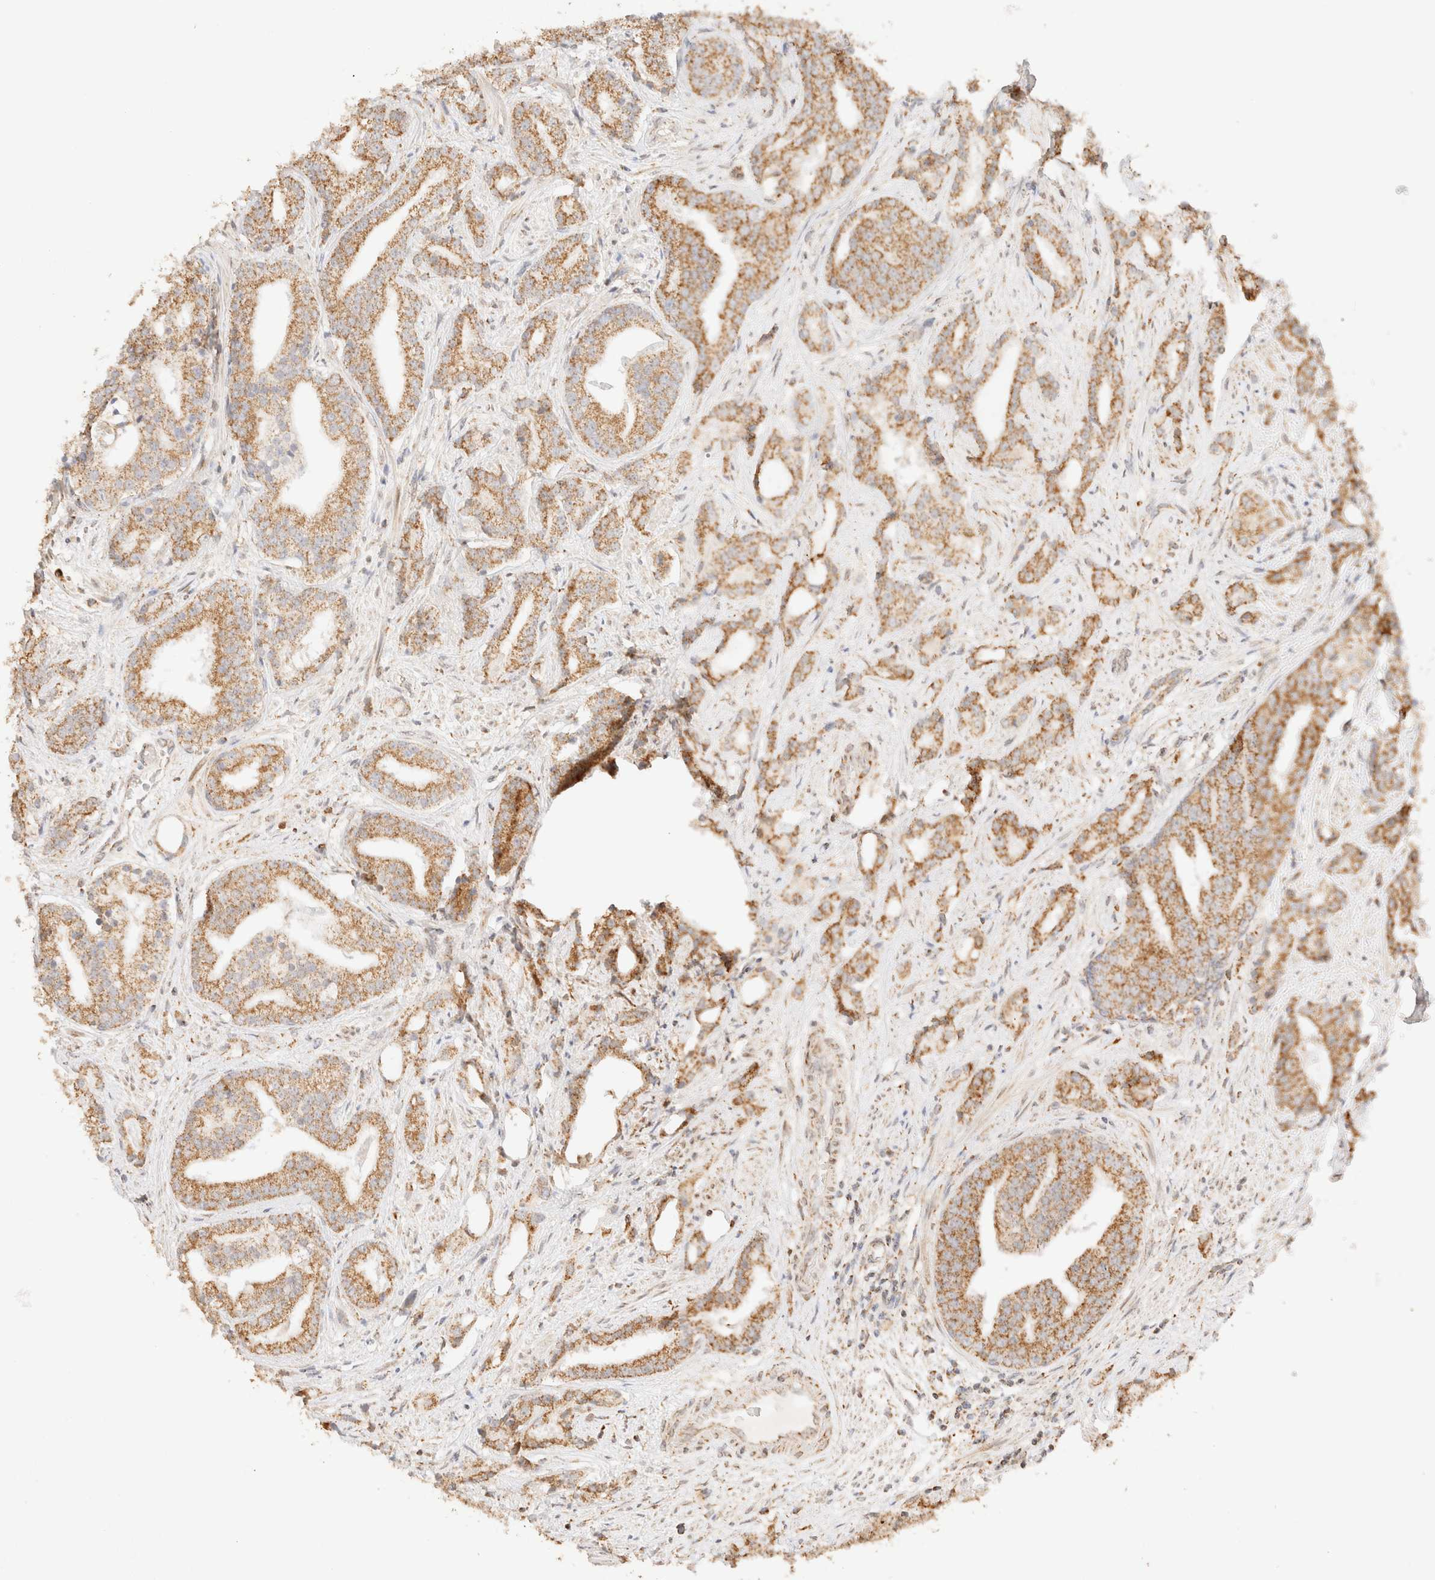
{"staining": {"intensity": "moderate", "quantity": ">75%", "location": "cytoplasmic/membranous"}, "tissue": "prostate cancer", "cell_type": "Tumor cells", "image_type": "cancer", "snomed": [{"axis": "morphology", "description": "Adenocarcinoma, Low grade"}, {"axis": "topography", "description": "Prostate"}], "caption": "The immunohistochemical stain labels moderate cytoplasmic/membranous positivity in tumor cells of low-grade adenocarcinoma (prostate) tissue.", "gene": "TACO1", "patient": {"sex": "male", "age": 67}}